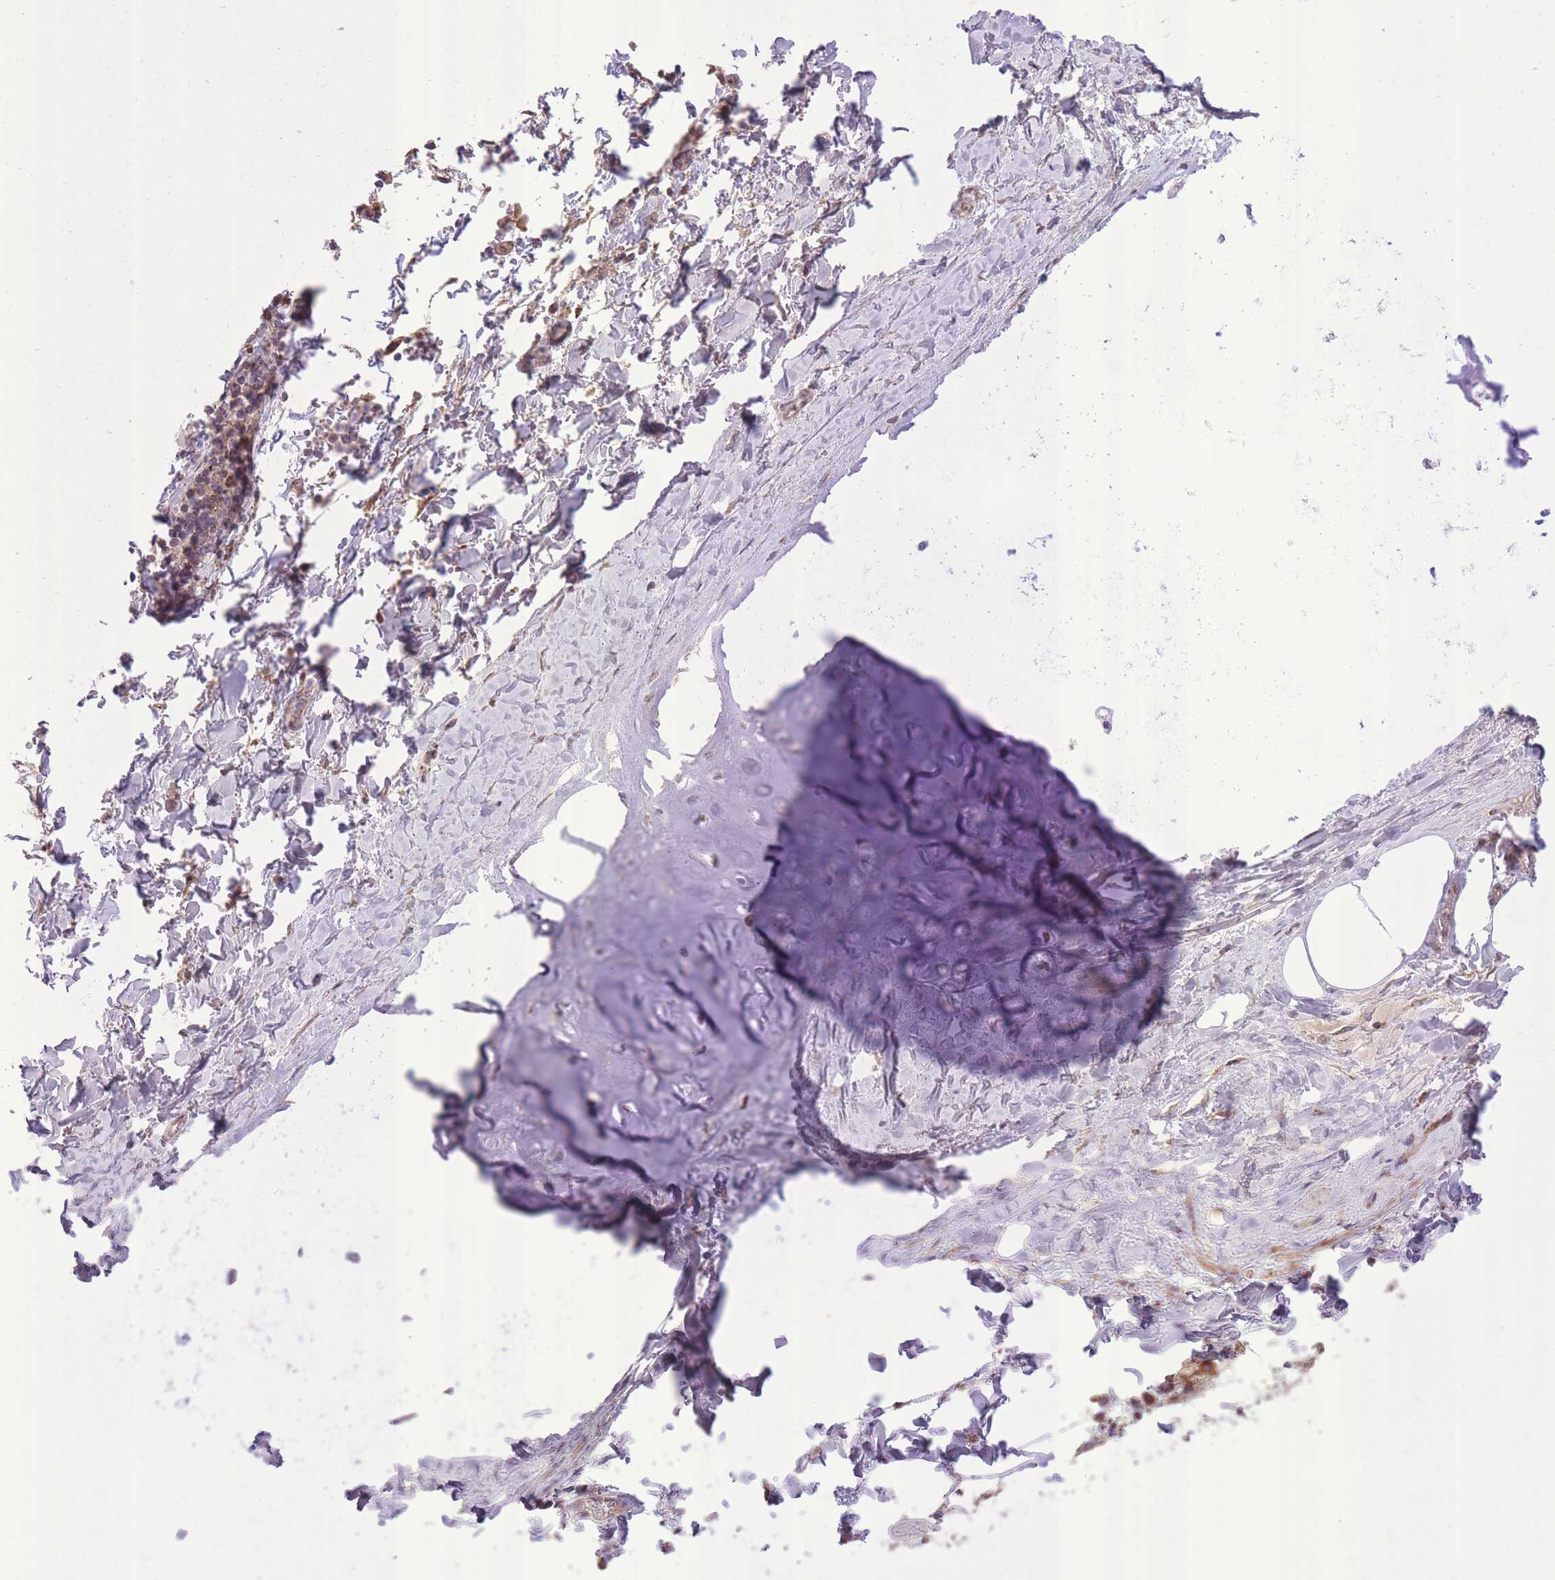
{"staining": {"intensity": "negative", "quantity": "none", "location": "none"}, "tissue": "adipose tissue", "cell_type": "Adipocytes", "image_type": "normal", "snomed": [{"axis": "morphology", "description": "Normal tissue, NOS"}, {"axis": "topography", "description": "Cartilage tissue"}, {"axis": "topography", "description": "Bronchus"}], "caption": "Immunohistochemical staining of benign adipose tissue reveals no significant expression in adipocytes. Nuclei are stained in blue.", "gene": "SLC4A4", "patient": {"sex": "male", "age": 63}}